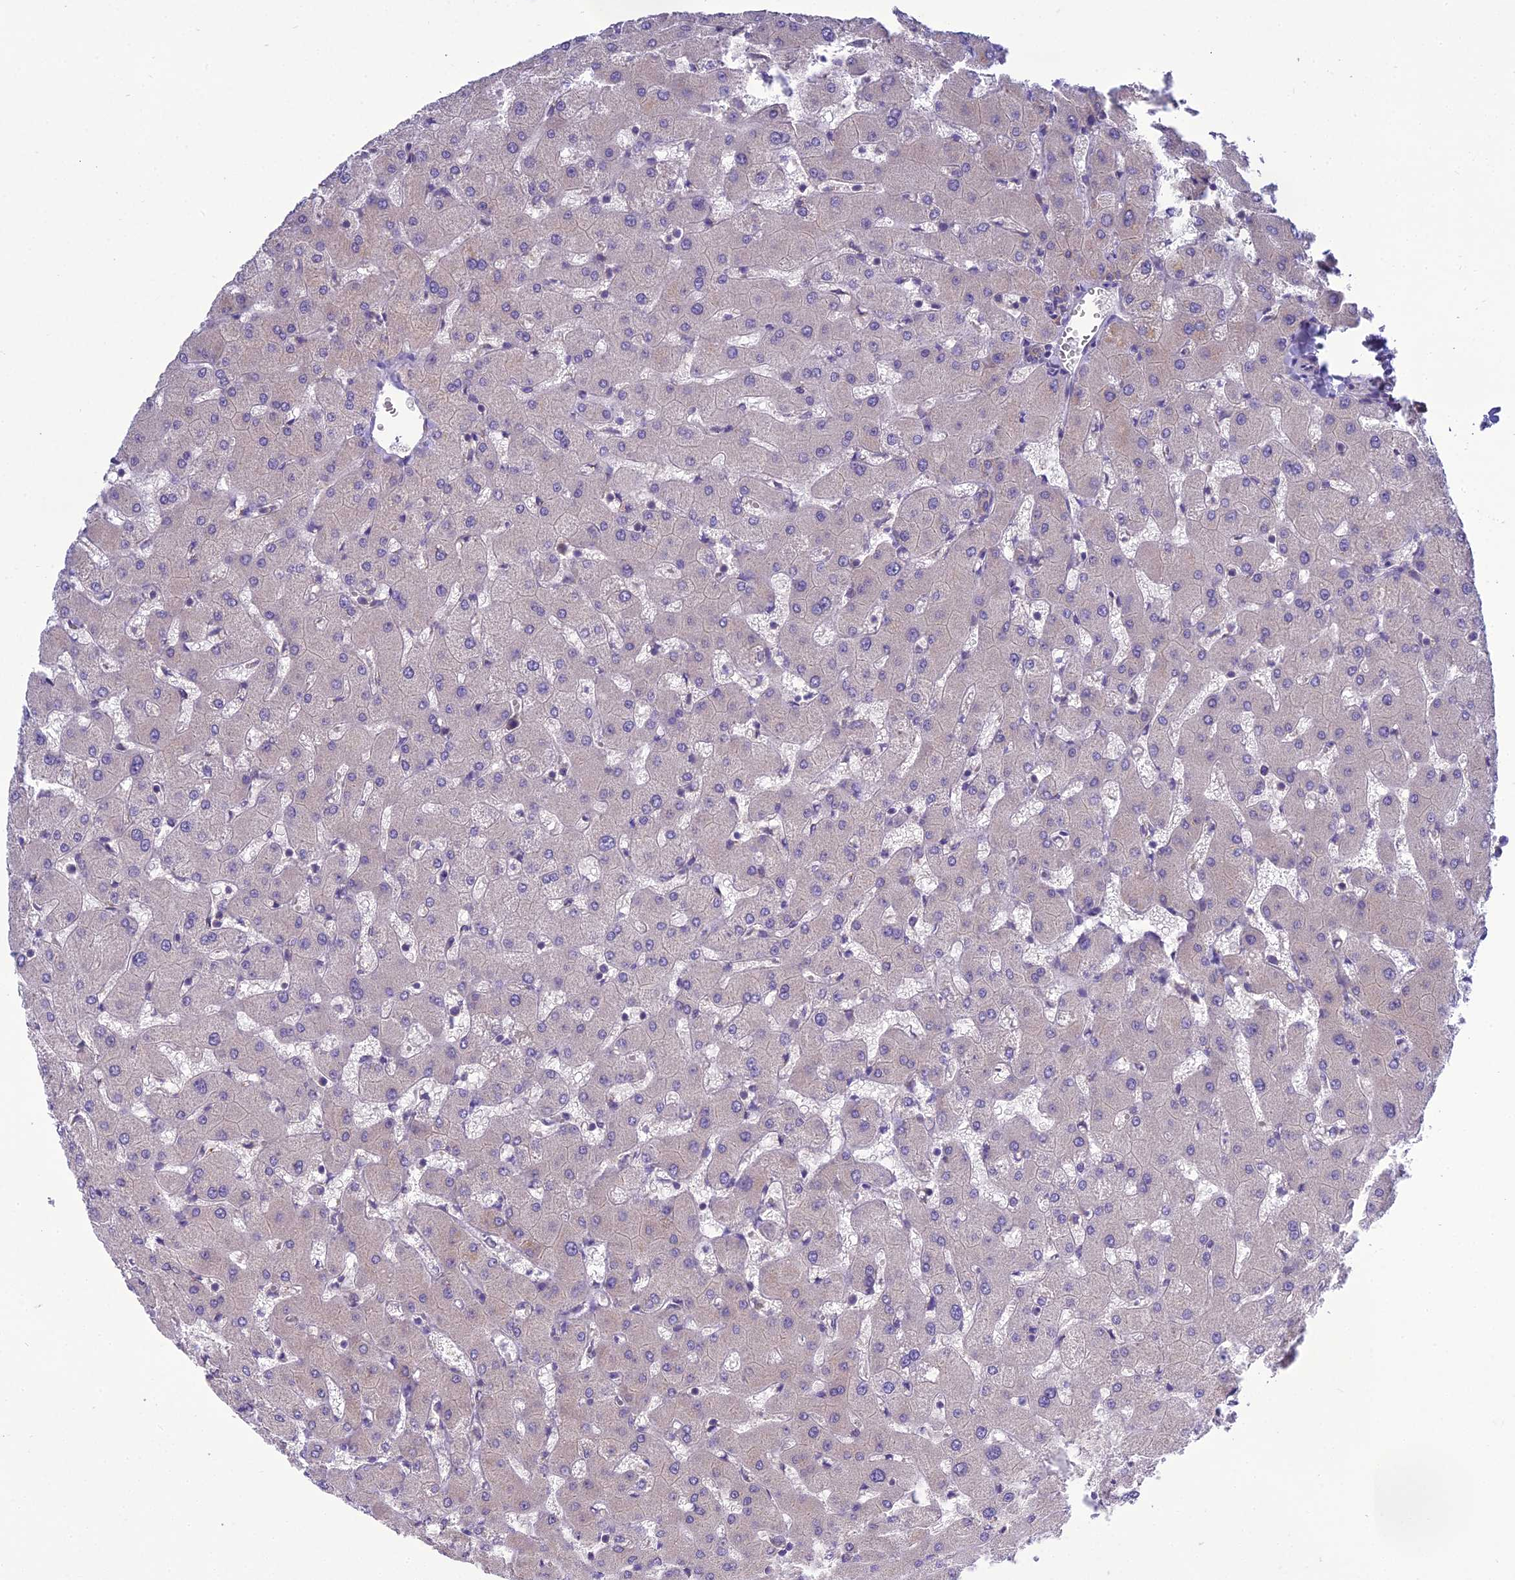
{"staining": {"intensity": "negative", "quantity": "none", "location": "none"}, "tissue": "liver", "cell_type": "Cholangiocytes", "image_type": "normal", "snomed": [{"axis": "morphology", "description": "Normal tissue, NOS"}, {"axis": "topography", "description": "Liver"}], "caption": "A high-resolution photomicrograph shows immunohistochemistry (IHC) staining of normal liver, which exhibits no significant positivity in cholangiocytes. (DAB (3,3'-diaminobenzidine) IHC visualized using brightfield microscopy, high magnification).", "gene": "GOLPH3", "patient": {"sex": "female", "age": 63}}